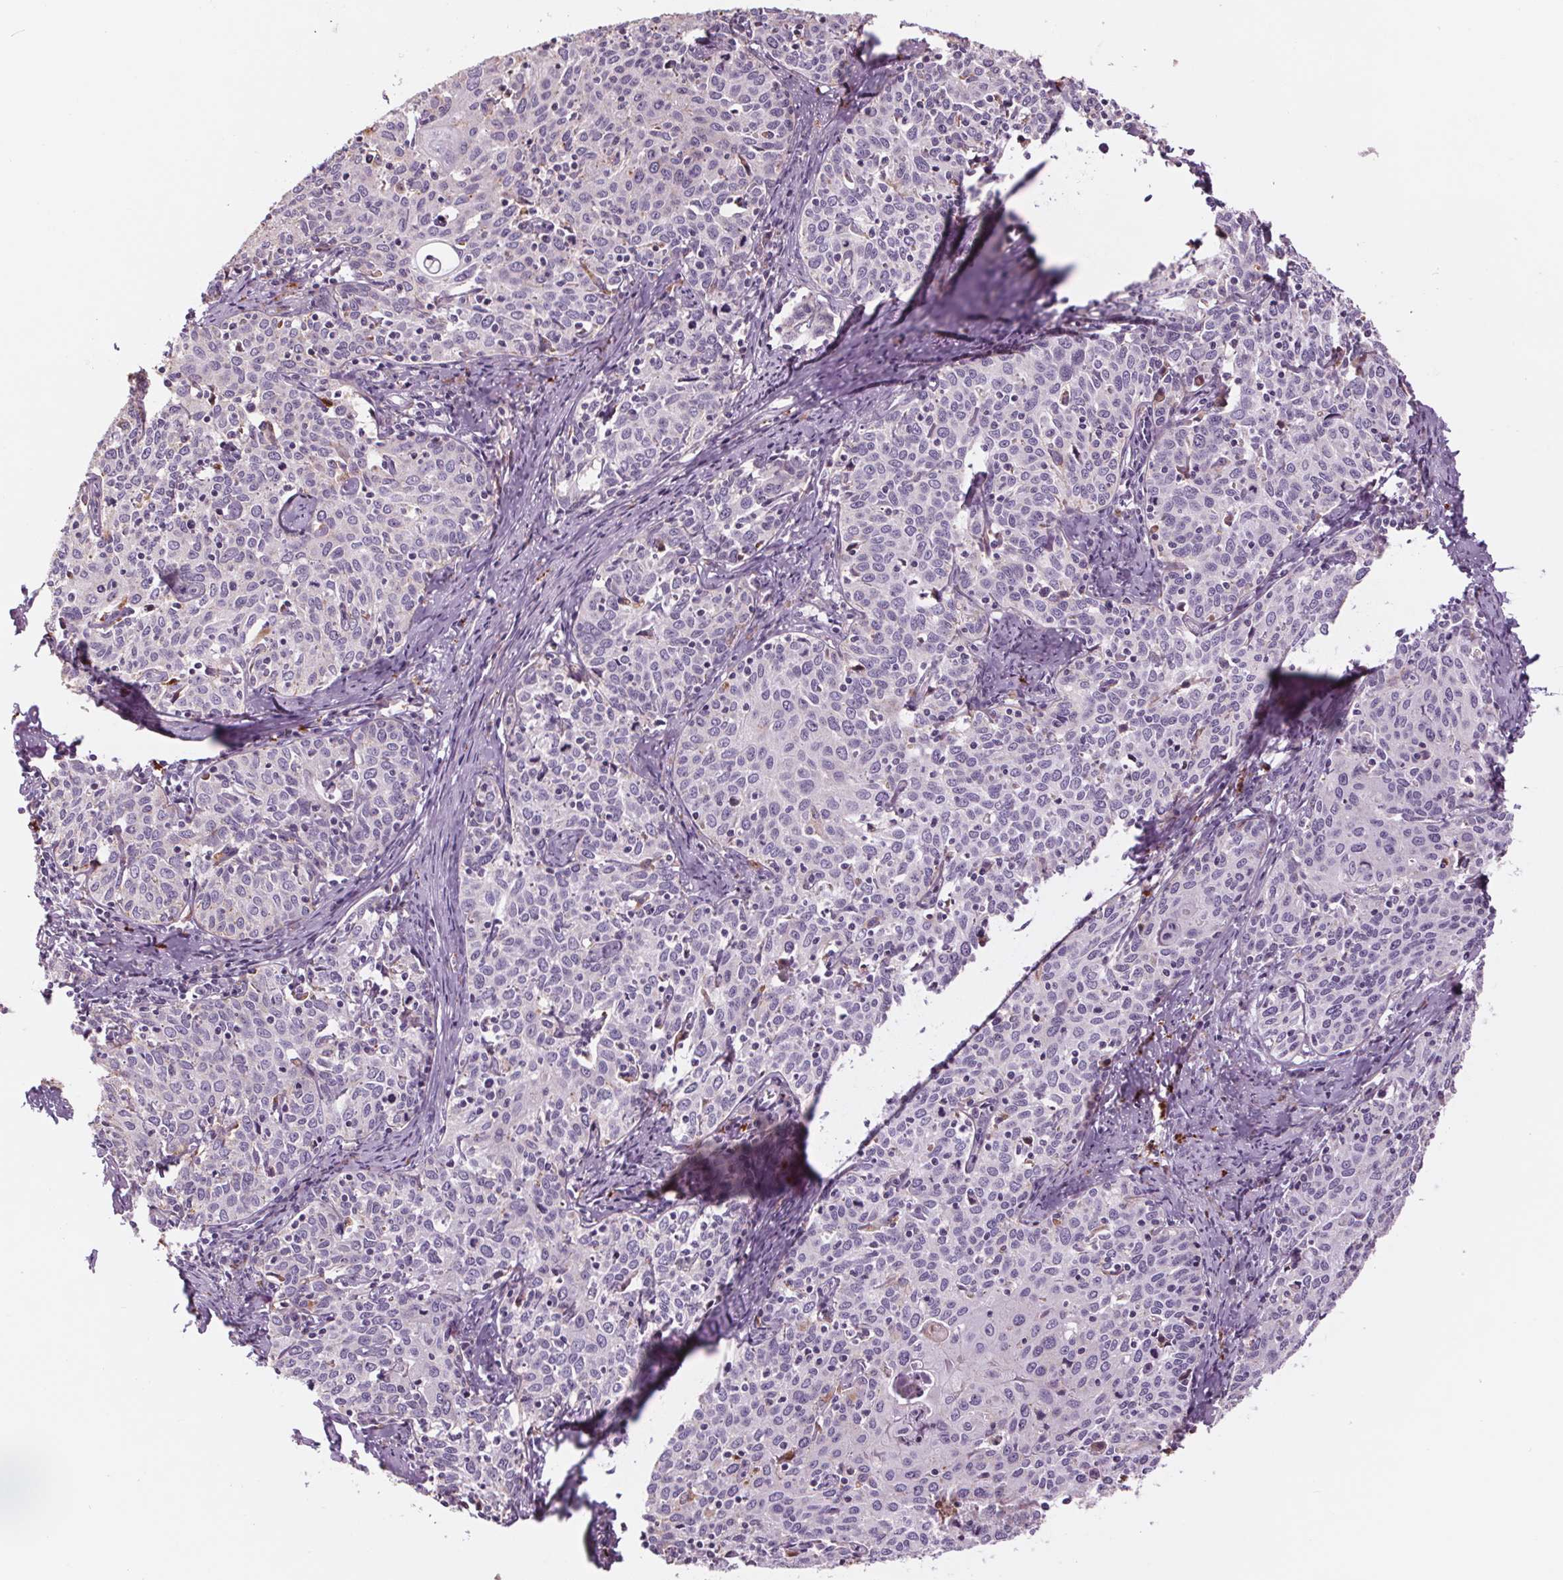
{"staining": {"intensity": "negative", "quantity": "none", "location": "none"}, "tissue": "cervical cancer", "cell_type": "Tumor cells", "image_type": "cancer", "snomed": [{"axis": "morphology", "description": "Squamous cell carcinoma, NOS"}, {"axis": "topography", "description": "Cervix"}], "caption": "IHC micrograph of squamous cell carcinoma (cervical) stained for a protein (brown), which reveals no positivity in tumor cells.", "gene": "SAMD5", "patient": {"sex": "female", "age": 62}}